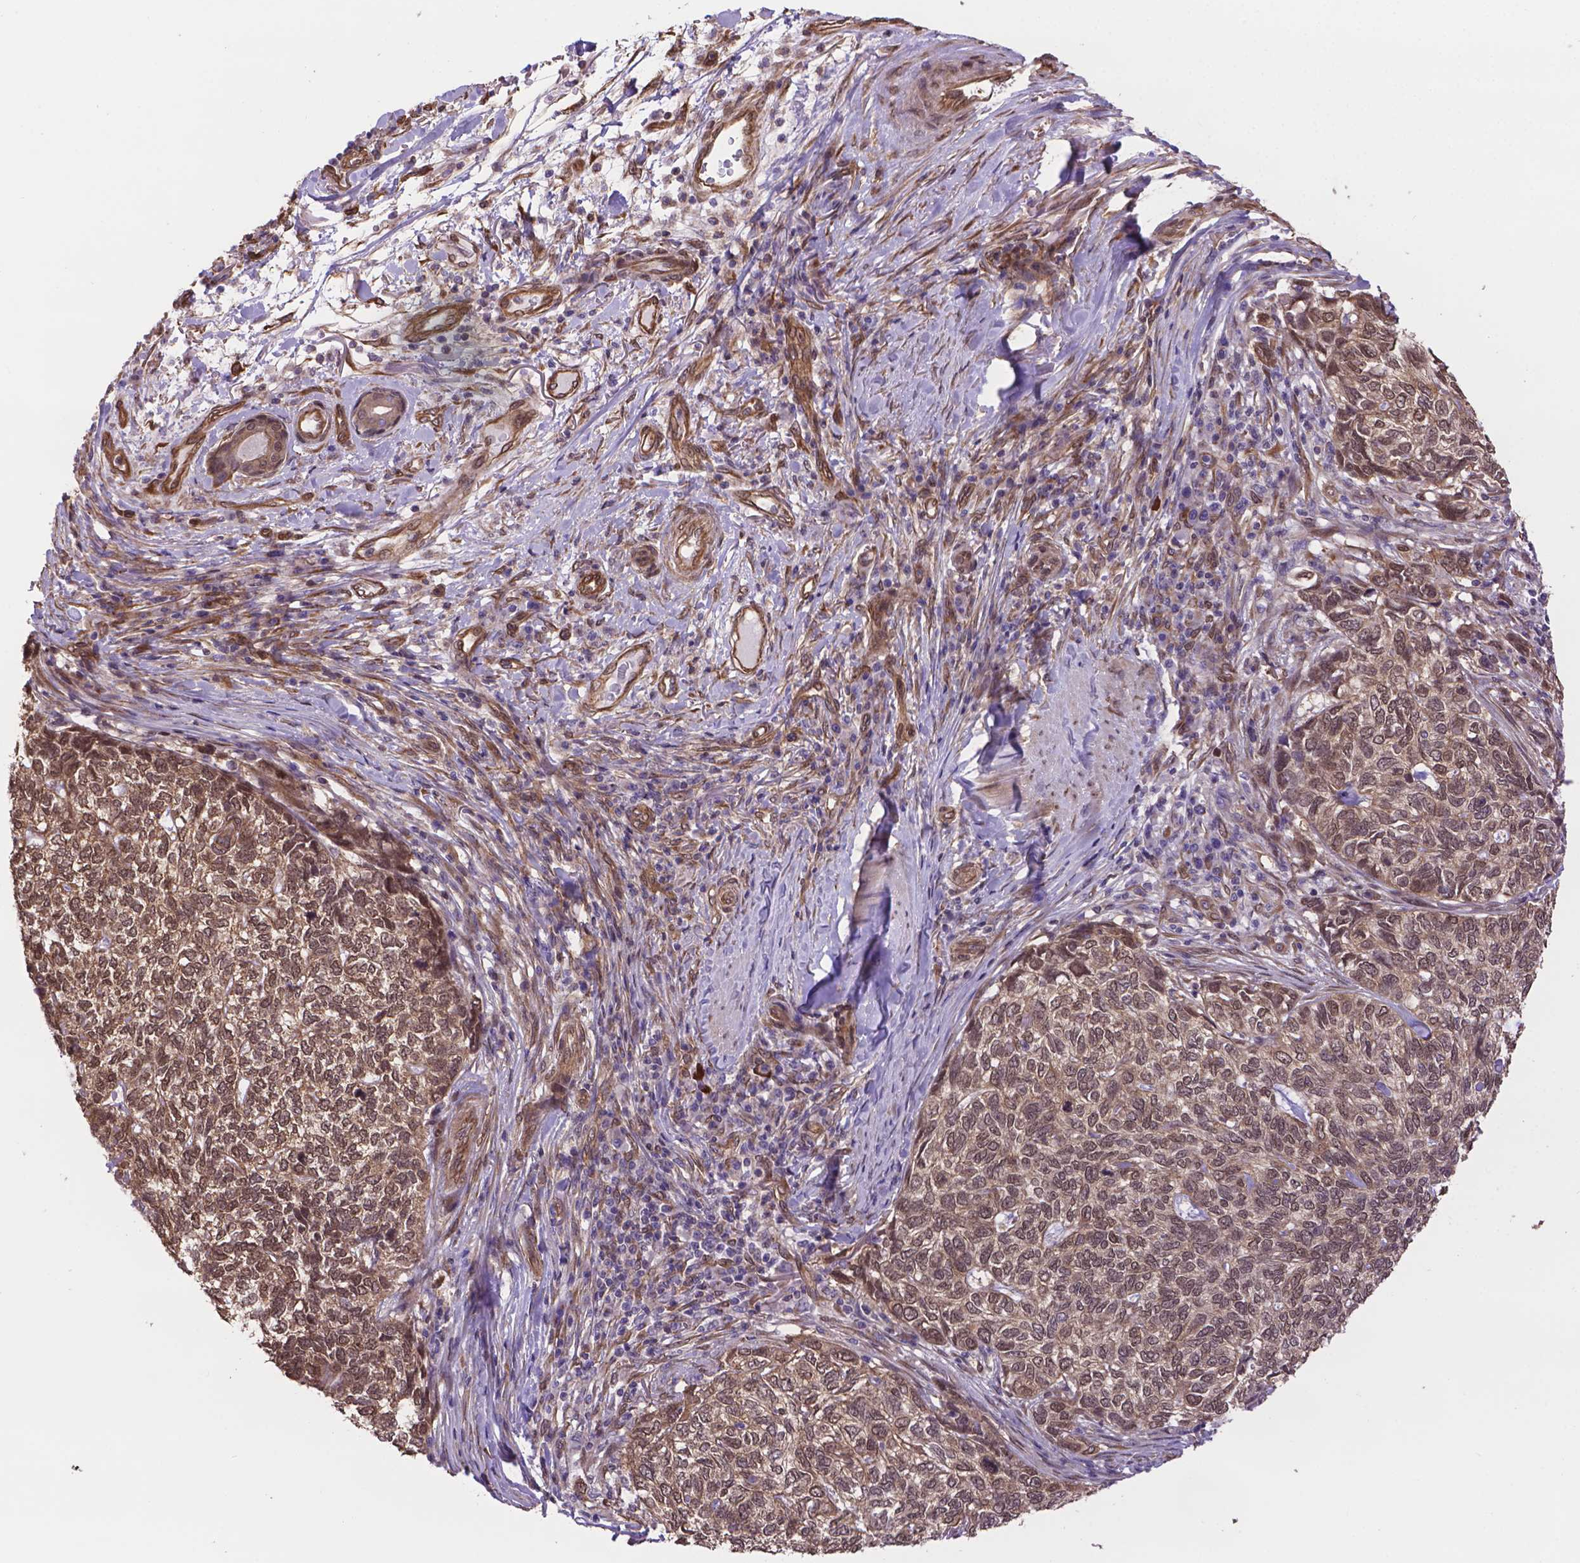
{"staining": {"intensity": "weak", "quantity": "25%-75%", "location": "cytoplasmic/membranous"}, "tissue": "skin cancer", "cell_type": "Tumor cells", "image_type": "cancer", "snomed": [{"axis": "morphology", "description": "Basal cell carcinoma"}, {"axis": "topography", "description": "Skin"}], "caption": "This histopathology image exhibits immunohistochemistry staining of human basal cell carcinoma (skin), with low weak cytoplasmic/membranous staining in about 25%-75% of tumor cells.", "gene": "YAP1", "patient": {"sex": "female", "age": 65}}